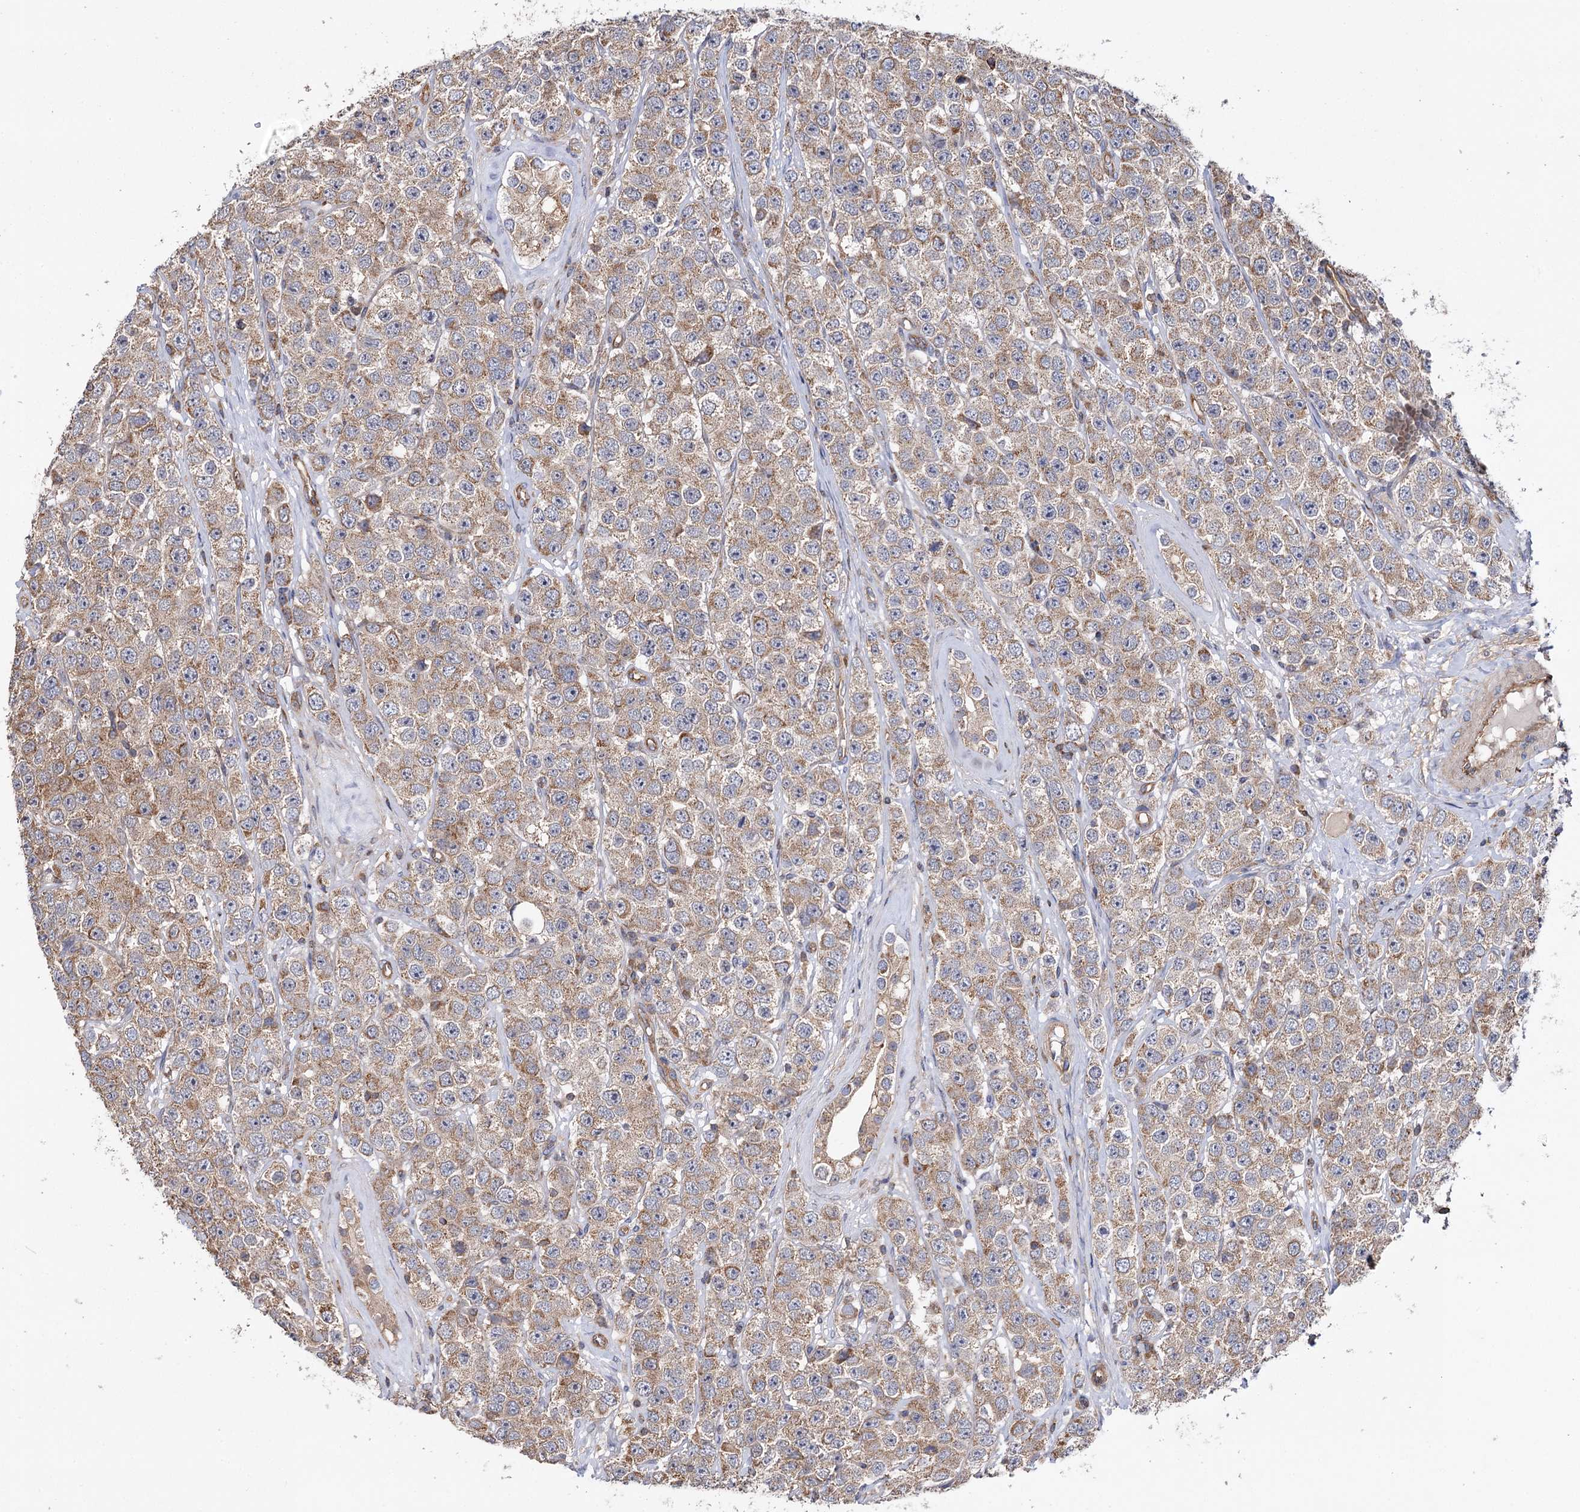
{"staining": {"intensity": "weak", "quantity": ">75%", "location": "cytoplasmic/membranous"}, "tissue": "testis cancer", "cell_type": "Tumor cells", "image_type": "cancer", "snomed": [{"axis": "morphology", "description": "Seminoma, NOS"}, {"axis": "topography", "description": "Testis"}], "caption": "Tumor cells show low levels of weak cytoplasmic/membranous staining in approximately >75% of cells in human testis cancer.", "gene": "IDI1", "patient": {"sex": "male", "age": 28}}